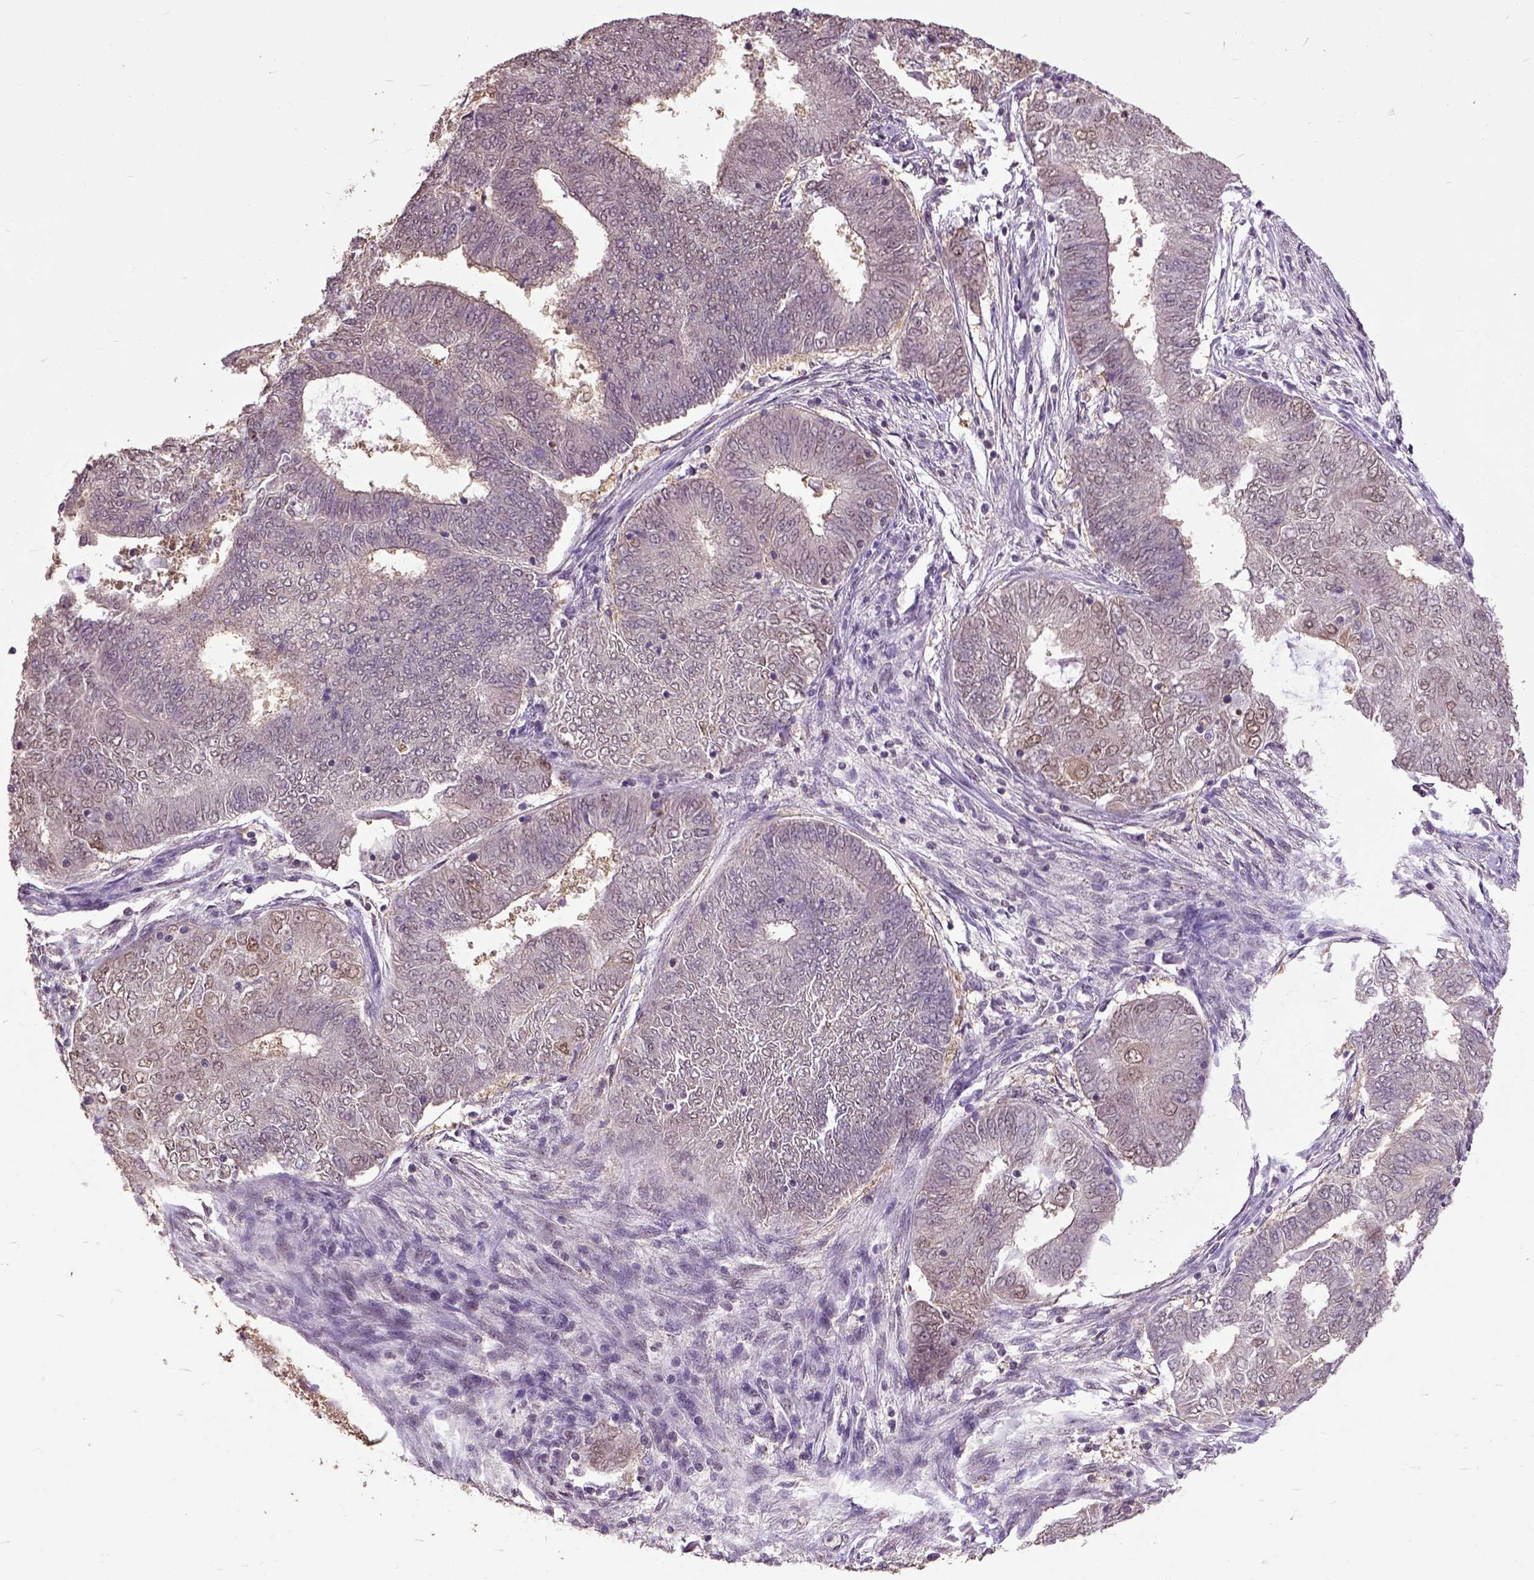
{"staining": {"intensity": "weak", "quantity": "25%-75%", "location": "nuclear"}, "tissue": "endometrial cancer", "cell_type": "Tumor cells", "image_type": "cancer", "snomed": [{"axis": "morphology", "description": "Adenocarcinoma, NOS"}, {"axis": "topography", "description": "Endometrium"}], "caption": "This is a photomicrograph of IHC staining of endometrial adenocarcinoma, which shows weak staining in the nuclear of tumor cells.", "gene": "UBA3", "patient": {"sex": "female", "age": 62}}